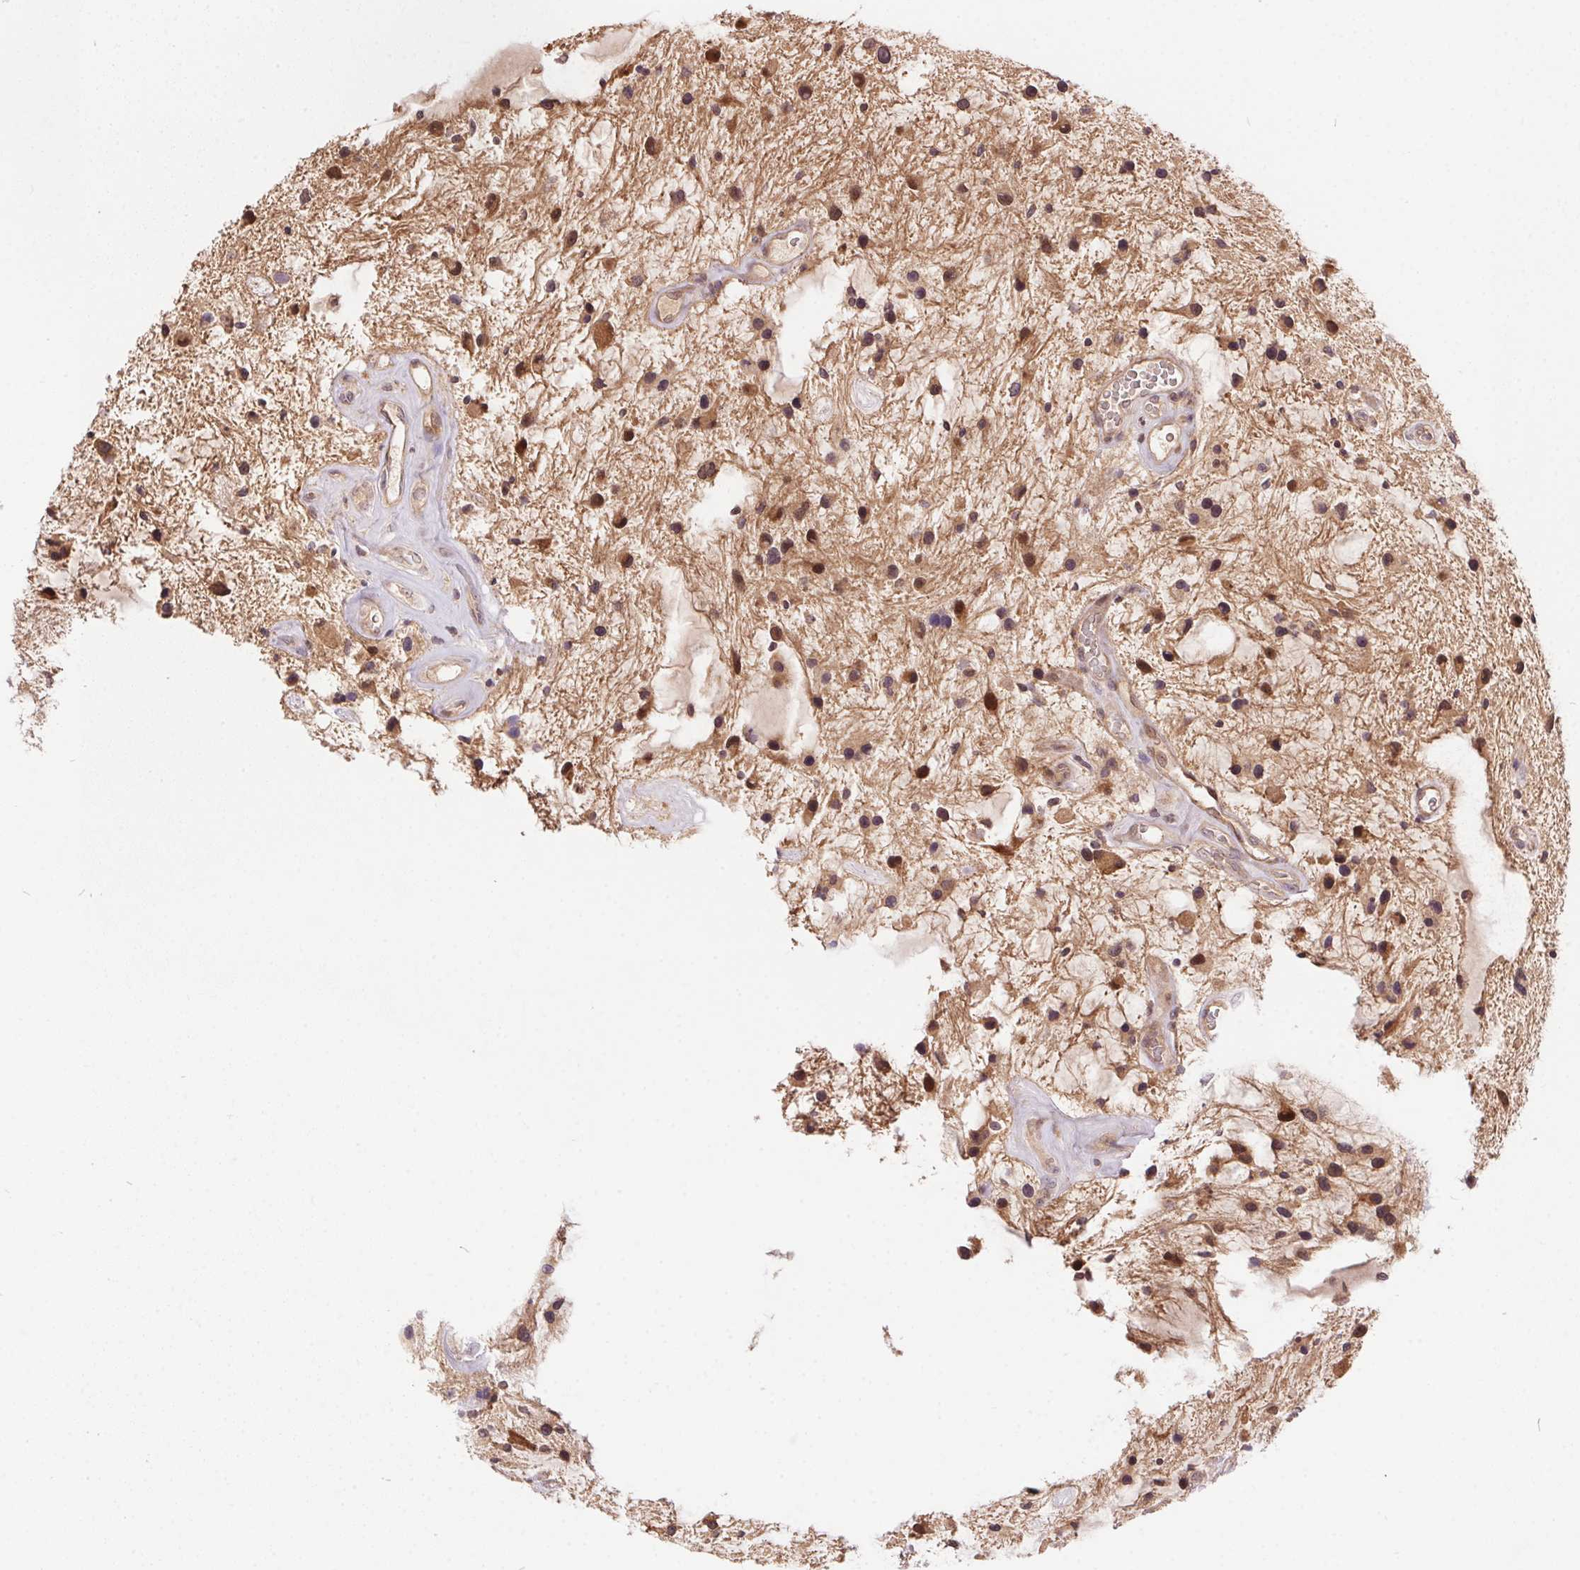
{"staining": {"intensity": "moderate", "quantity": "25%-75%", "location": "cytoplasmic/membranous,nuclear"}, "tissue": "glioma", "cell_type": "Tumor cells", "image_type": "cancer", "snomed": [{"axis": "morphology", "description": "Glioma, malignant, Low grade"}, {"axis": "topography", "description": "Cerebellum"}], "caption": "Tumor cells display moderate cytoplasmic/membranous and nuclear expression in approximately 25%-75% of cells in malignant glioma (low-grade). The staining was performed using DAB (3,3'-diaminobenzidine) to visualize the protein expression in brown, while the nuclei were stained in blue with hematoxylin (Magnification: 20x).", "gene": "NUDT16", "patient": {"sex": "female", "age": 14}}